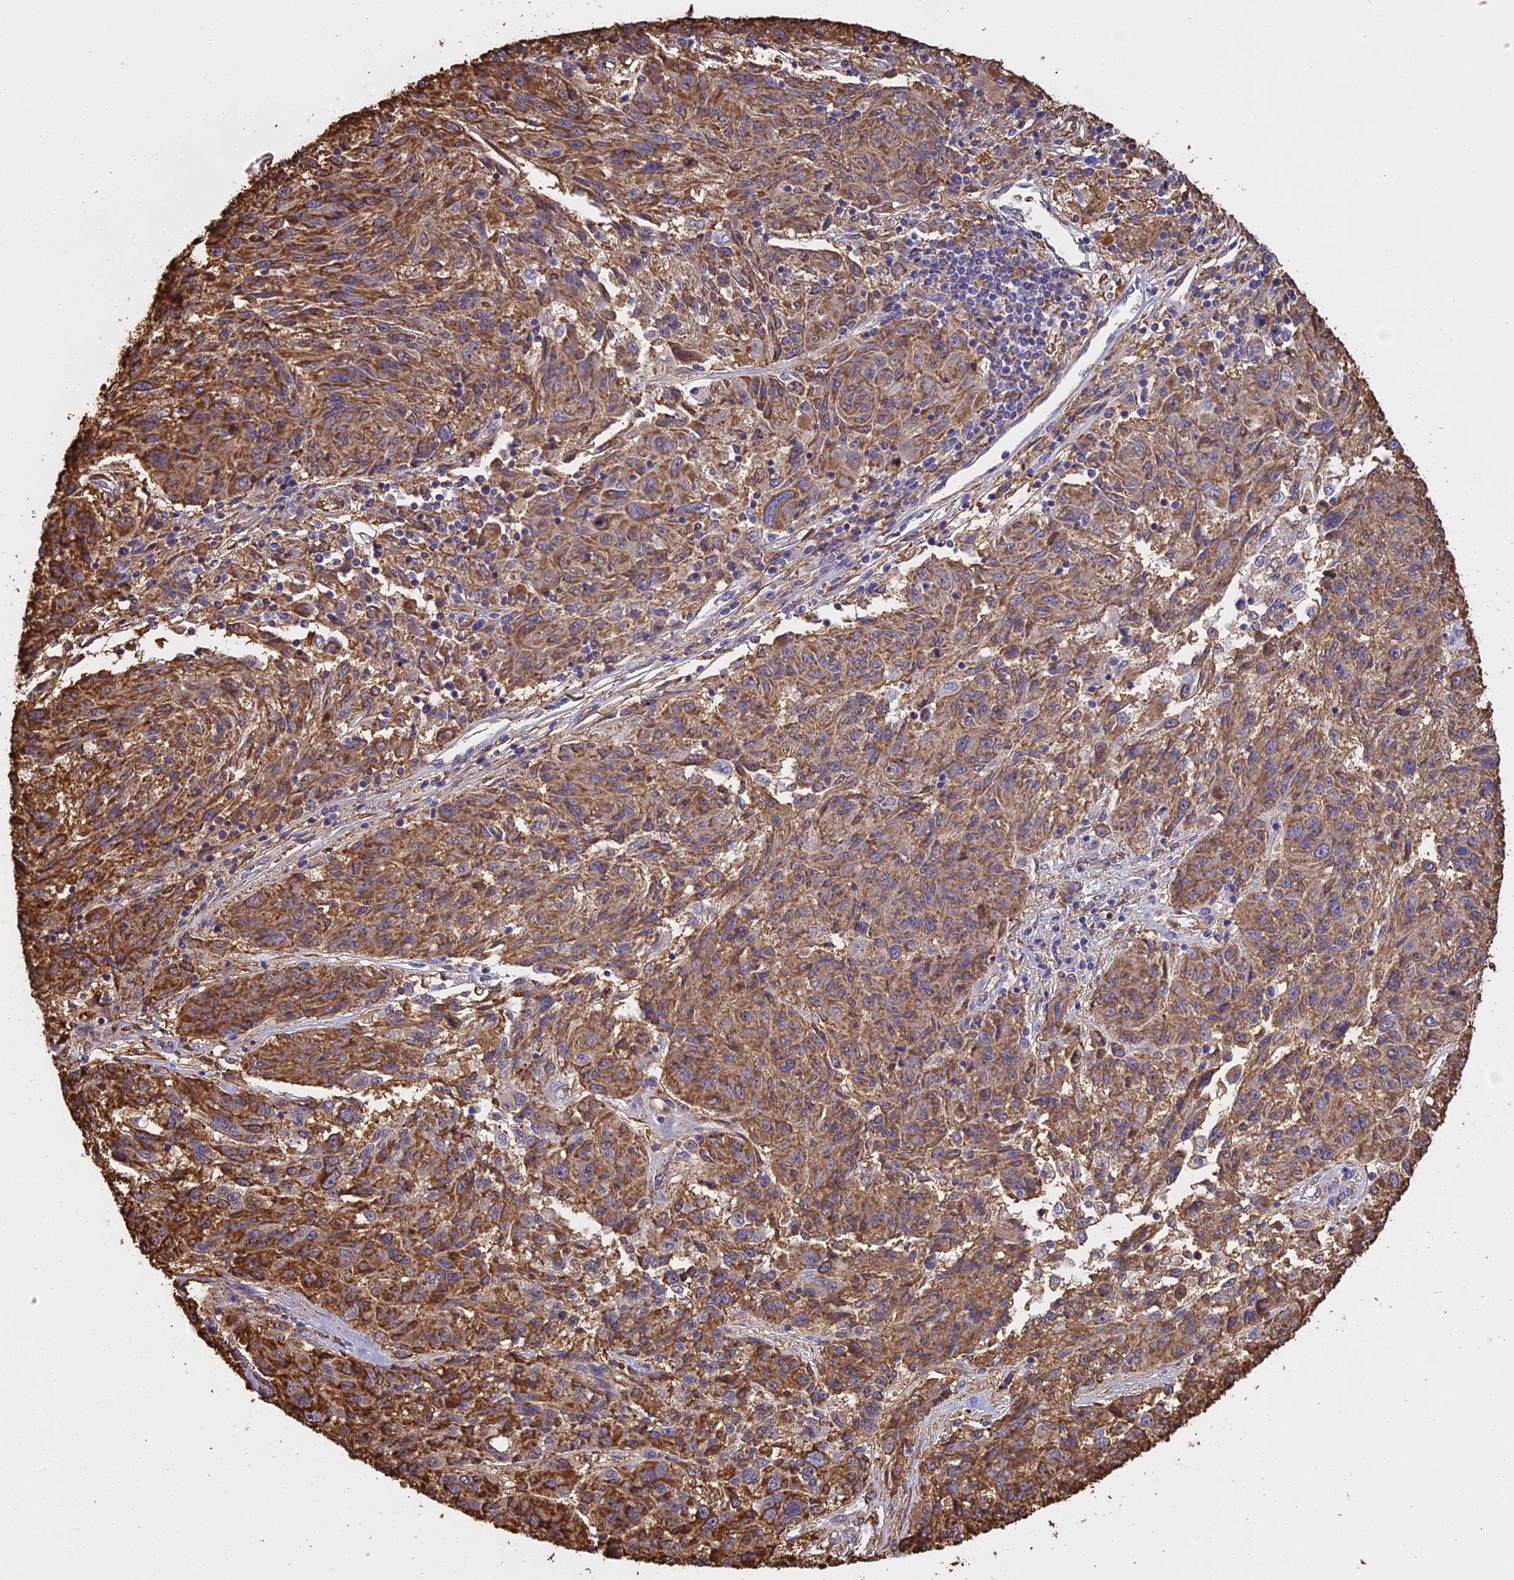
{"staining": {"intensity": "moderate", "quantity": ">75%", "location": "cytoplasmic/membranous"}, "tissue": "melanoma", "cell_type": "Tumor cells", "image_type": "cancer", "snomed": [{"axis": "morphology", "description": "Malignant melanoma, NOS"}, {"axis": "topography", "description": "Skin"}], "caption": "Protein expression analysis of human melanoma reveals moderate cytoplasmic/membranous expression in approximately >75% of tumor cells.", "gene": "TMEM255B", "patient": {"sex": "male", "age": 53}}